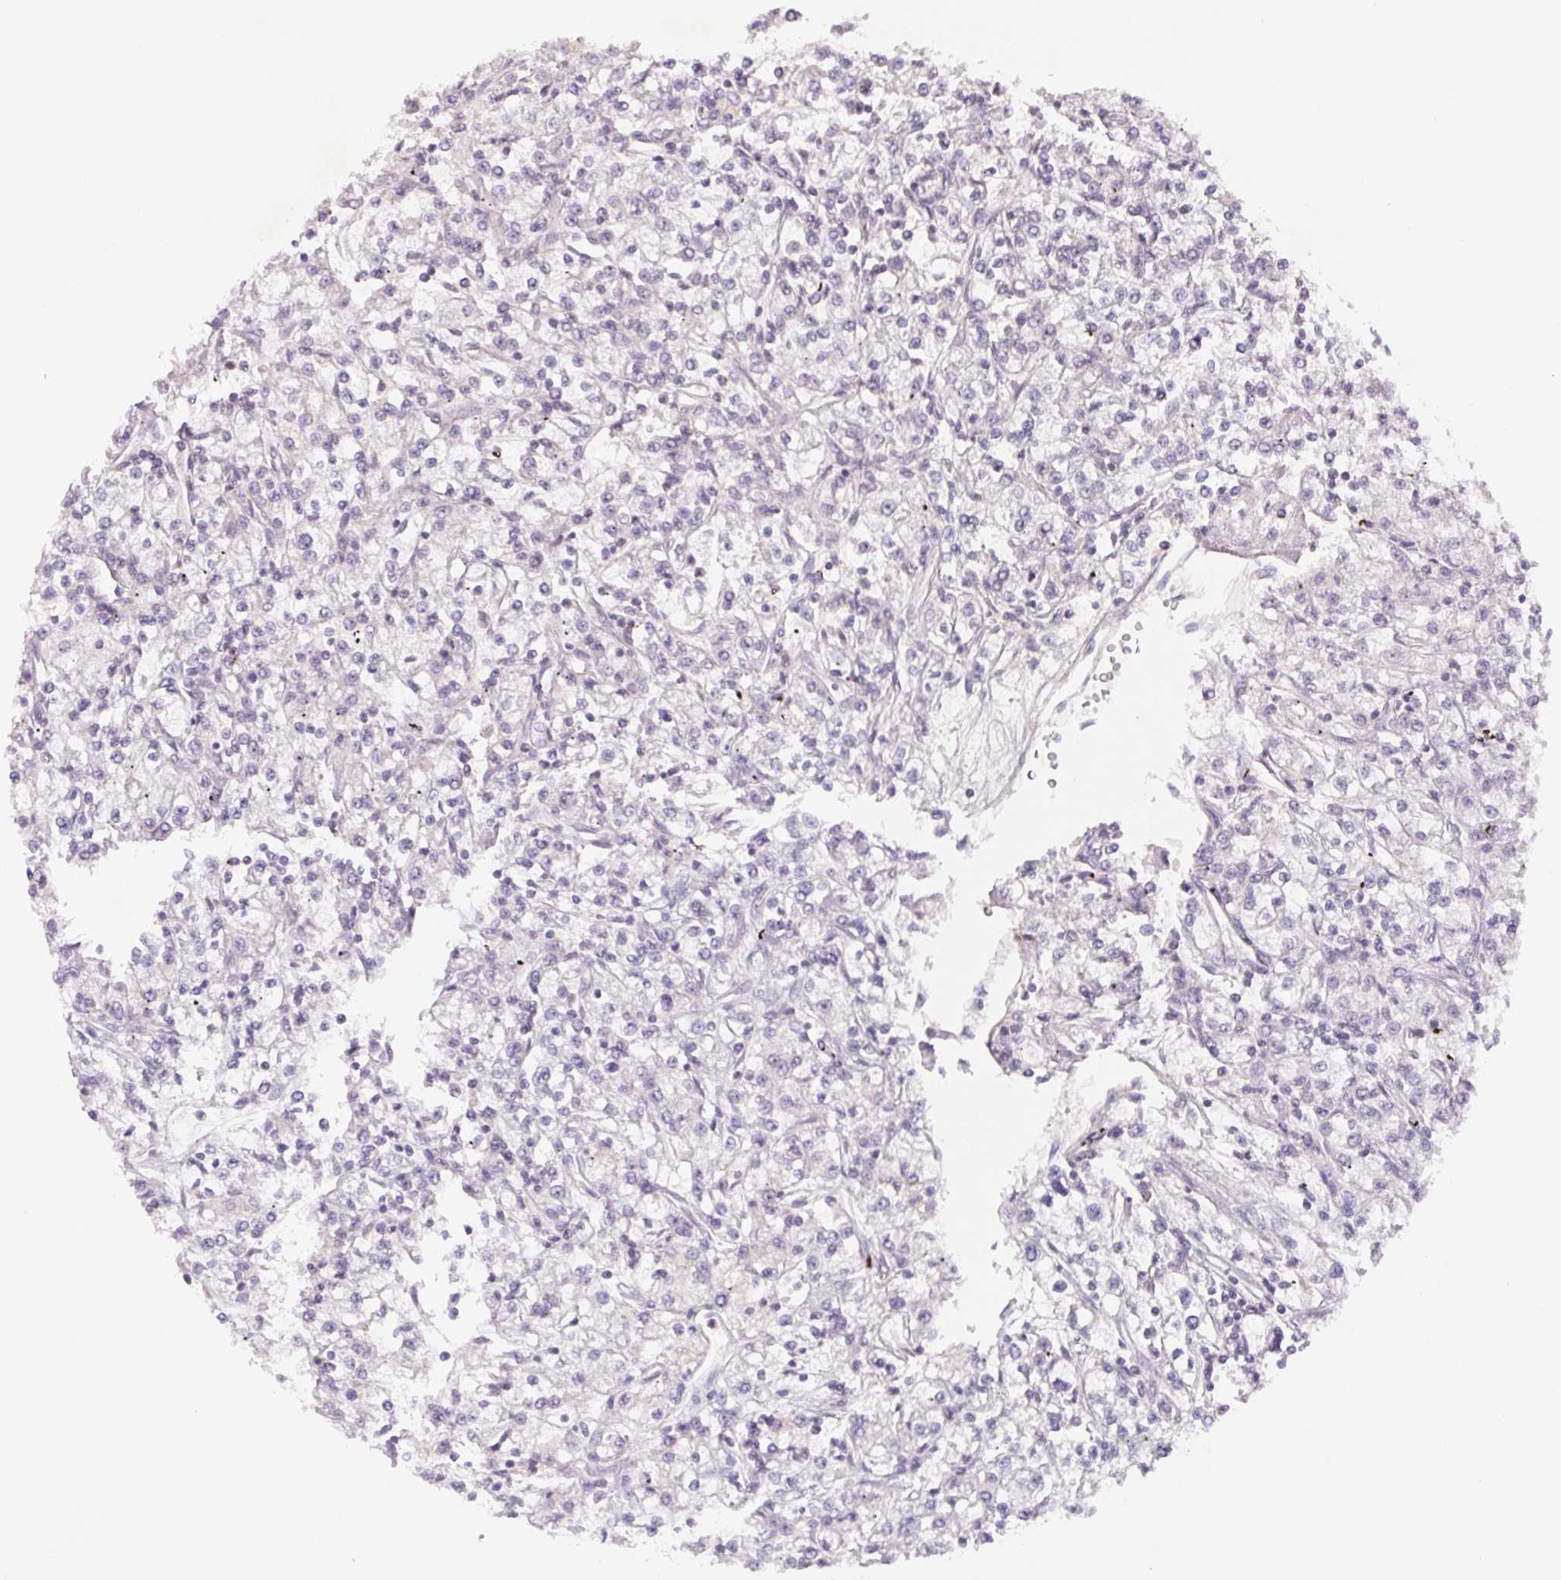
{"staining": {"intensity": "negative", "quantity": "none", "location": "none"}, "tissue": "renal cancer", "cell_type": "Tumor cells", "image_type": "cancer", "snomed": [{"axis": "morphology", "description": "Adenocarcinoma, NOS"}, {"axis": "topography", "description": "Kidney"}], "caption": "The photomicrograph shows no significant staining in tumor cells of renal adenocarcinoma.", "gene": "KIF26A", "patient": {"sex": "female", "age": 59}}